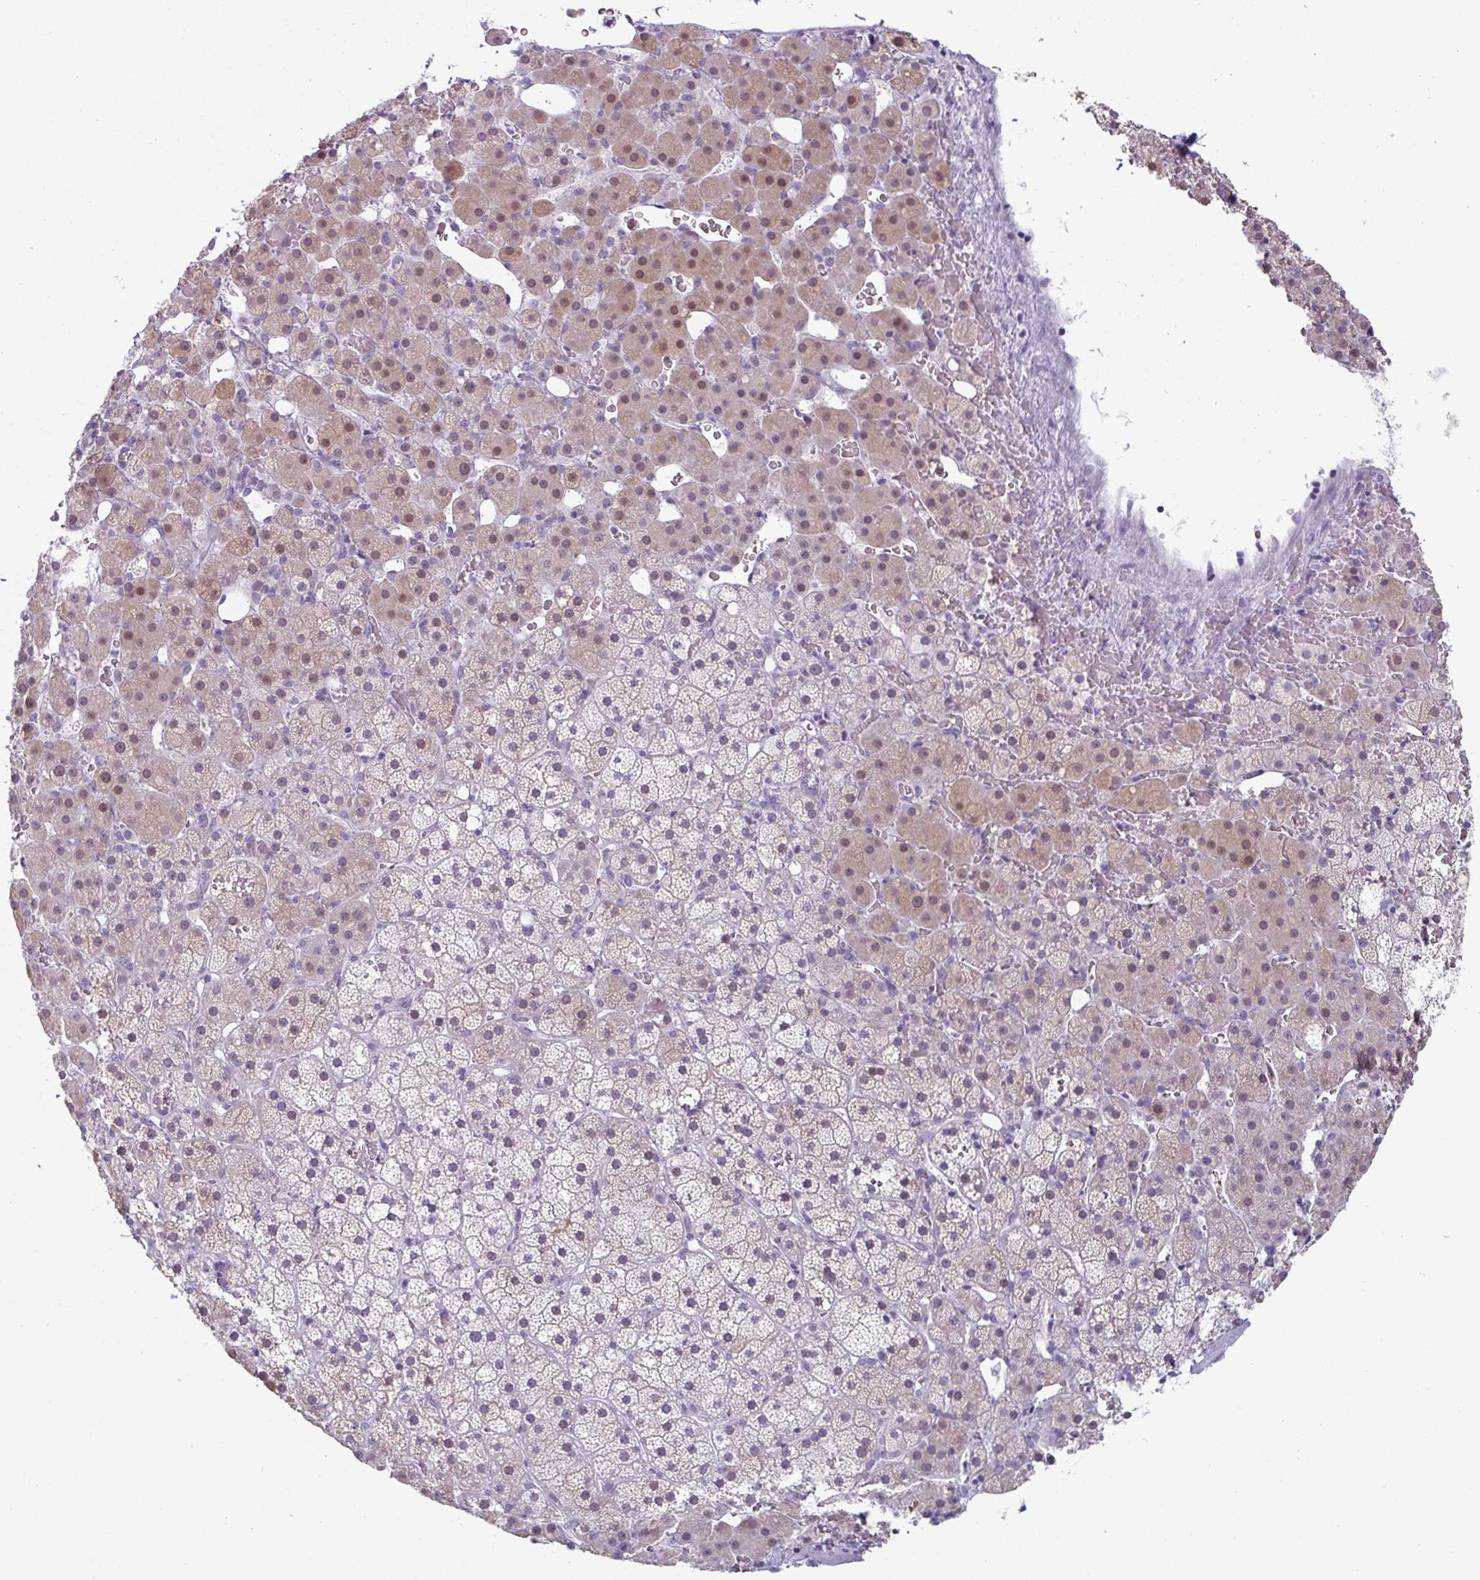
{"staining": {"intensity": "moderate", "quantity": "25%-75%", "location": "cytoplasmic/membranous,nuclear"}, "tissue": "adrenal gland", "cell_type": "Glandular cells", "image_type": "normal", "snomed": [{"axis": "morphology", "description": "Normal tissue, NOS"}, {"axis": "topography", "description": "Adrenal gland"}], "caption": "Immunohistochemistry (DAB) staining of unremarkable adrenal gland exhibits moderate cytoplasmic/membranous,nuclear protein expression in approximately 25%-75% of glandular cells.", "gene": "VSIG10L", "patient": {"sex": "male", "age": 53}}